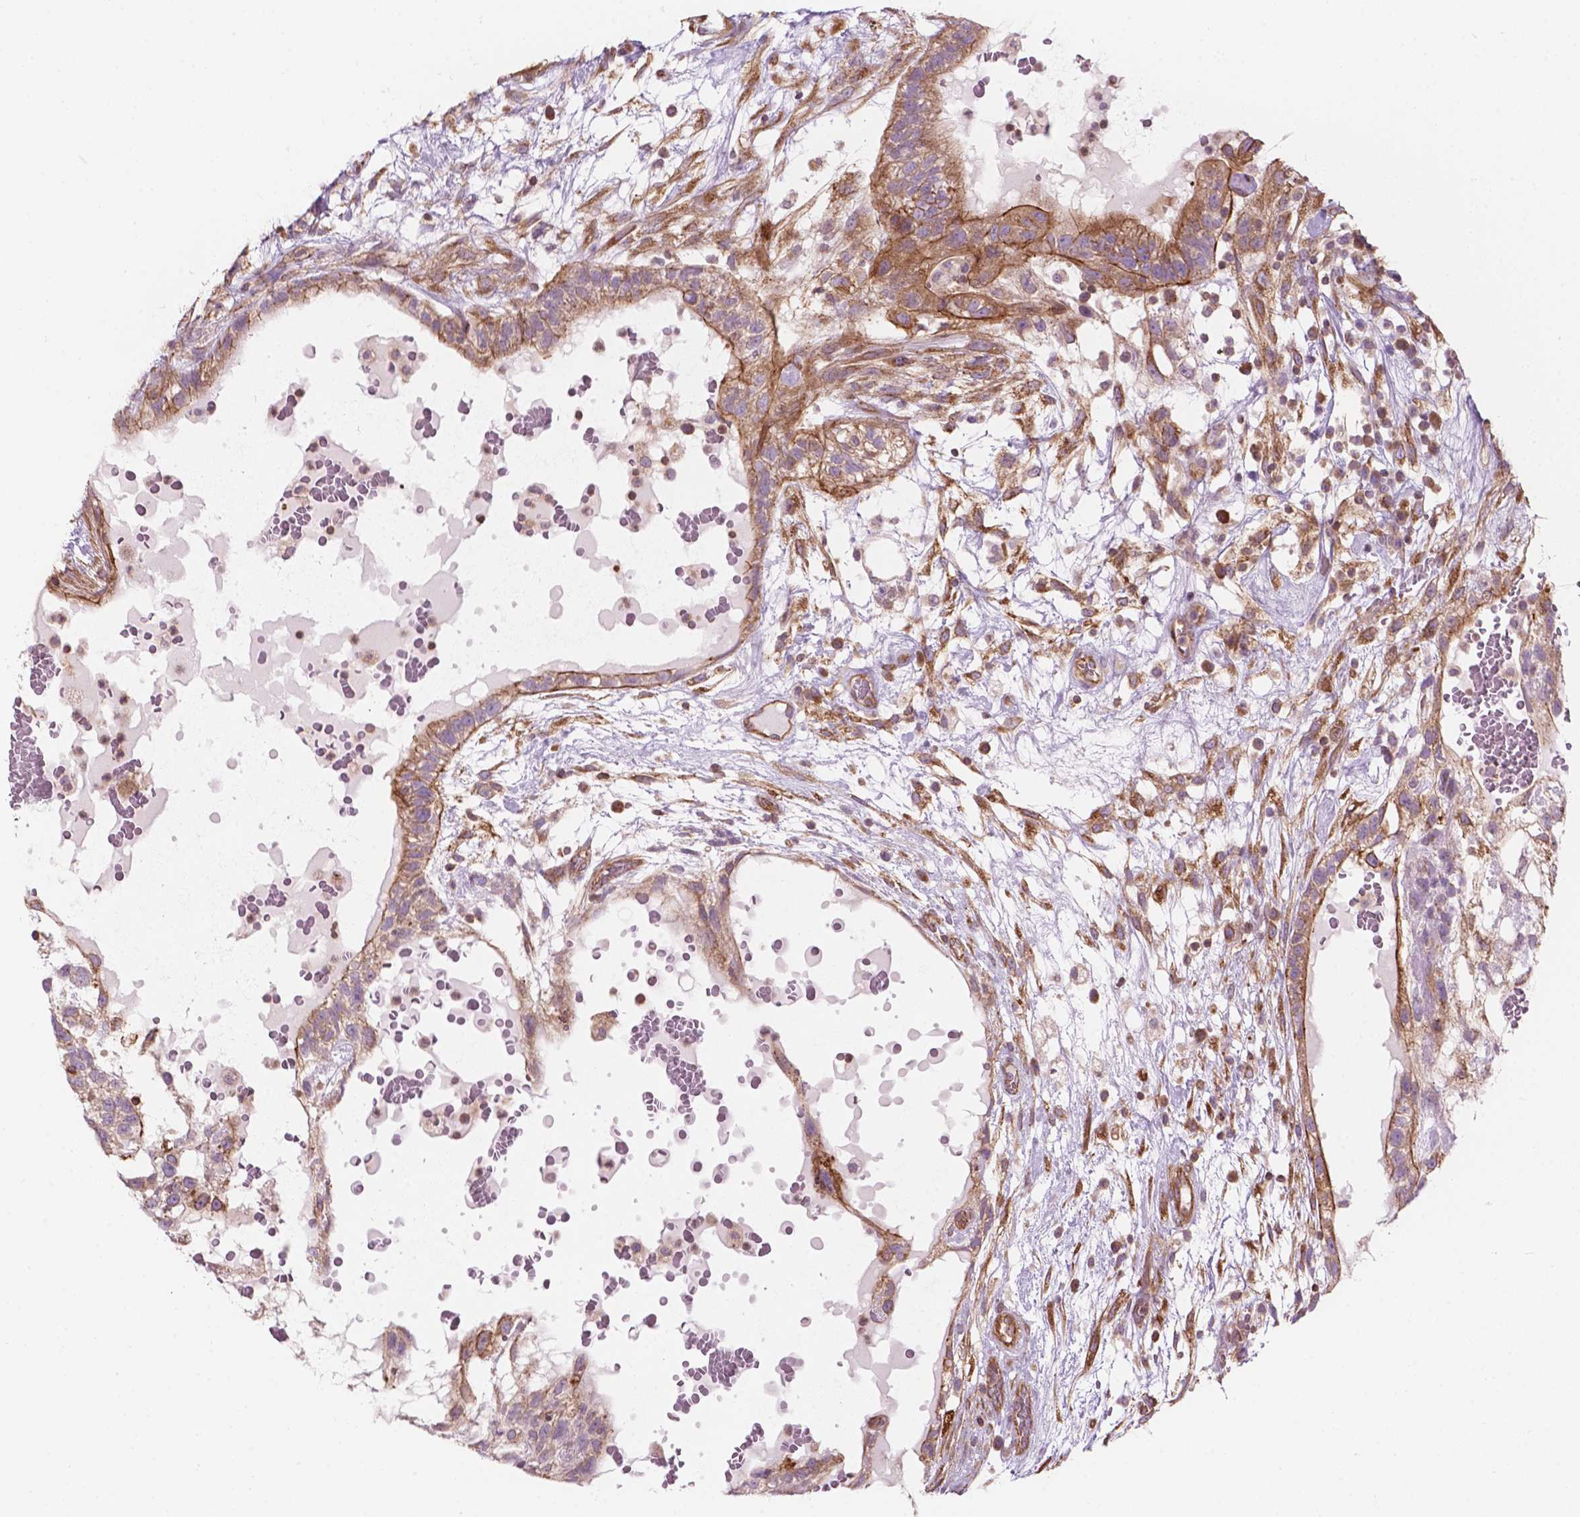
{"staining": {"intensity": "moderate", "quantity": ">75%", "location": "cytoplasmic/membranous"}, "tissue": "testis cancer", "cell_type": "Tumor cells", "image_type": "cancer", "snomed": [{"axis": "morphology", "description": "Normal tissue, NOS"}, {"axis": "morphology", "description": "Carcinoma, Embryonal, NOS"}, {"axis": "topography", "description": "Testis"}], "caption": "A micrograph showing moderate cytoplasmic/membranous expression in about >75% of tumor cells in testis cancer (embryonal carcinoma), as visualized by brown immunohistochemical staining.", "gene": "SURF4", "patient": {"sex": "male", "age": 32}}